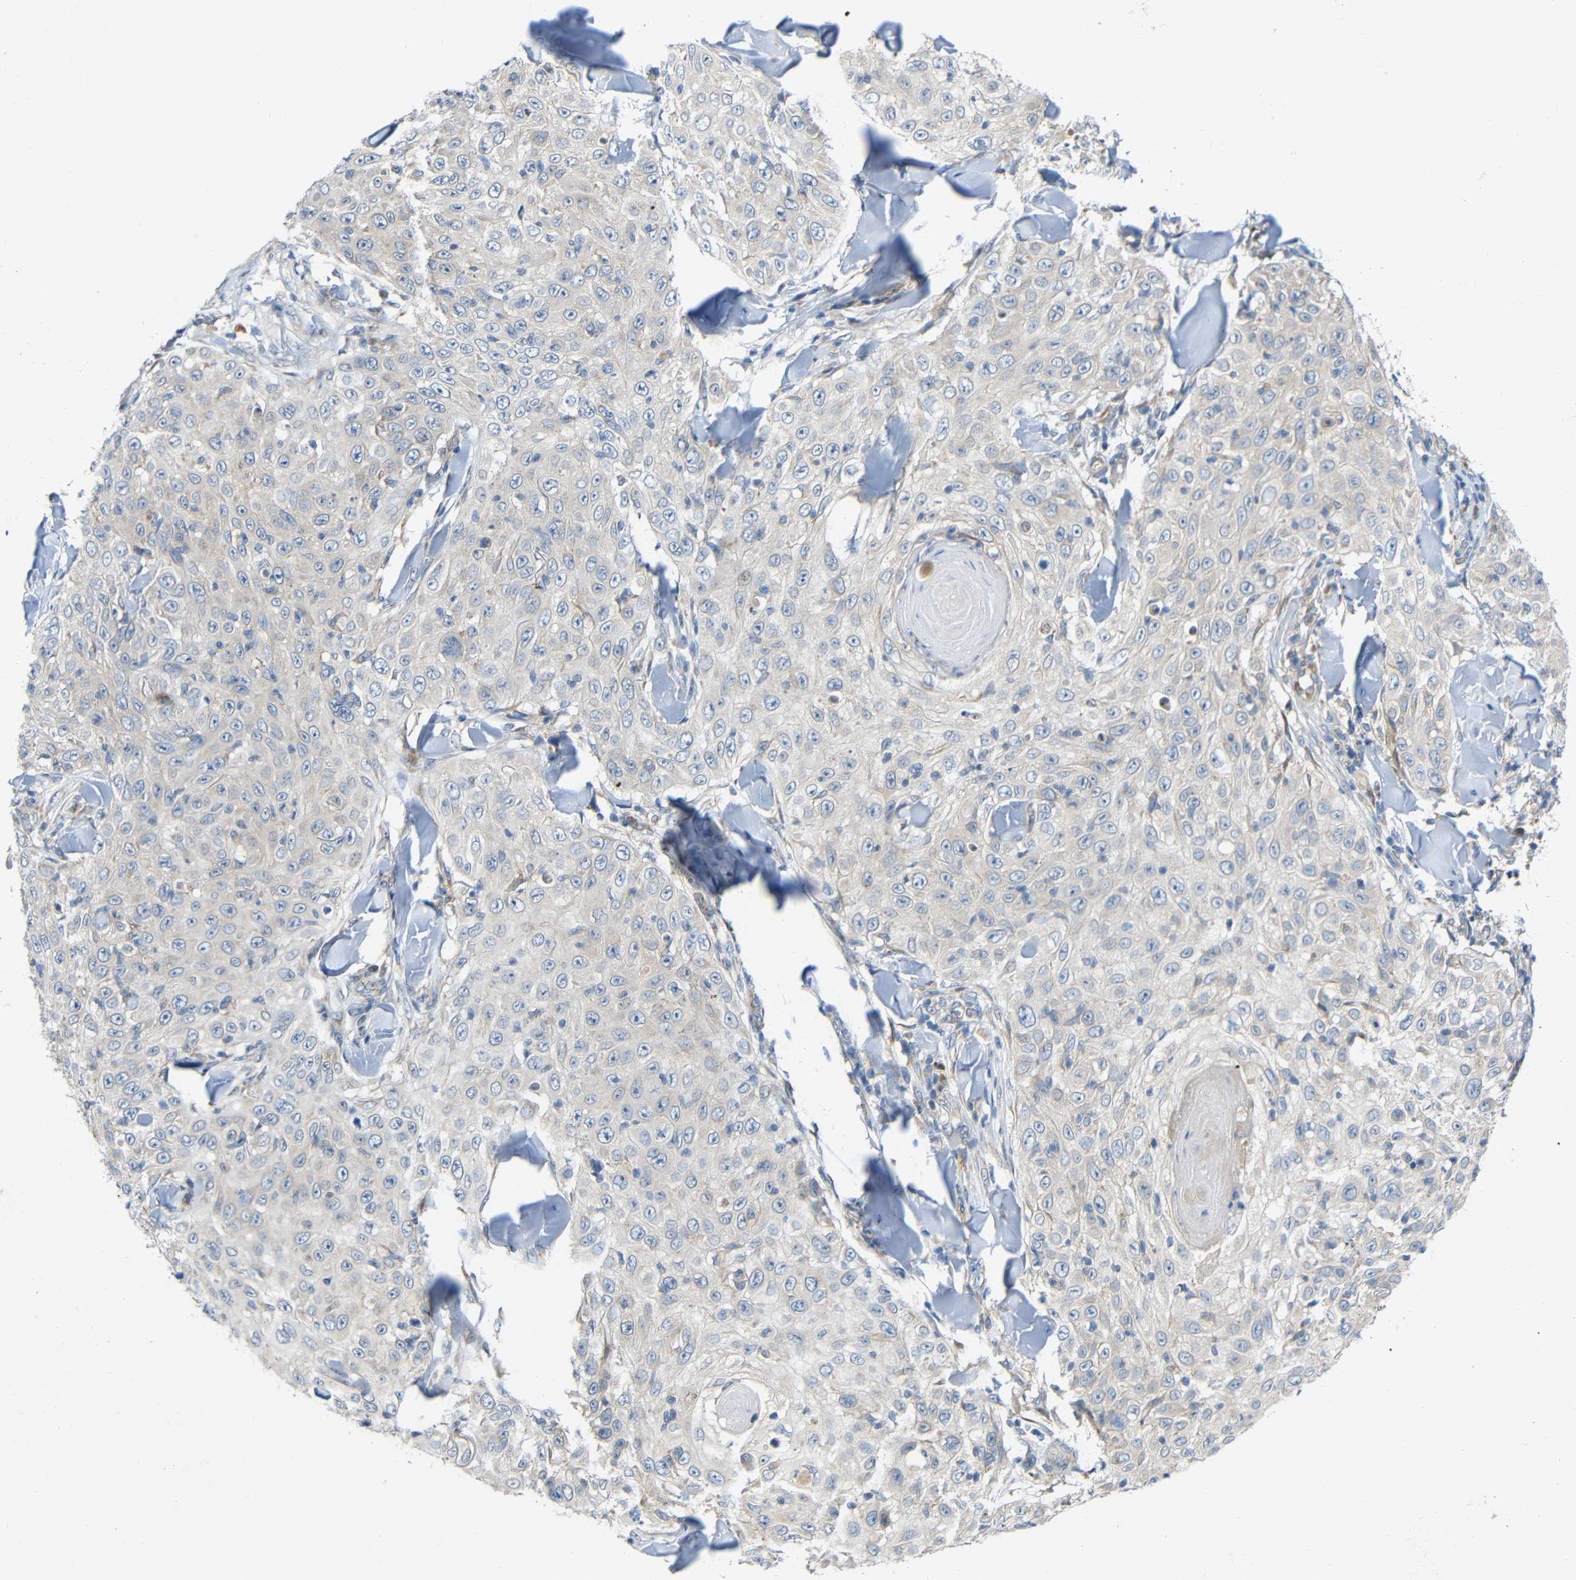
{"staining": {"intensity": "negative", "quantity": "none", "location": "none"}, "tissue": "skin cancer", "cell_type": "Tumor cells", "image_type": "cancer", "snomed": [{"axis": "morphology", "description": "Squamous cell carcinoma, NOS"}, {"axis": "topography", "description": "Skin"}], "caption": "This is a micrograph of IHC staining of squamous cell carcinoma (skin), which shows no staining in tumor cells. (DAB (3,3'-diaminobenzidine) IHC with hematoxylin counter stain).", "gene": "TMEM25", "patient": {"sex": "male", "age": 86}}